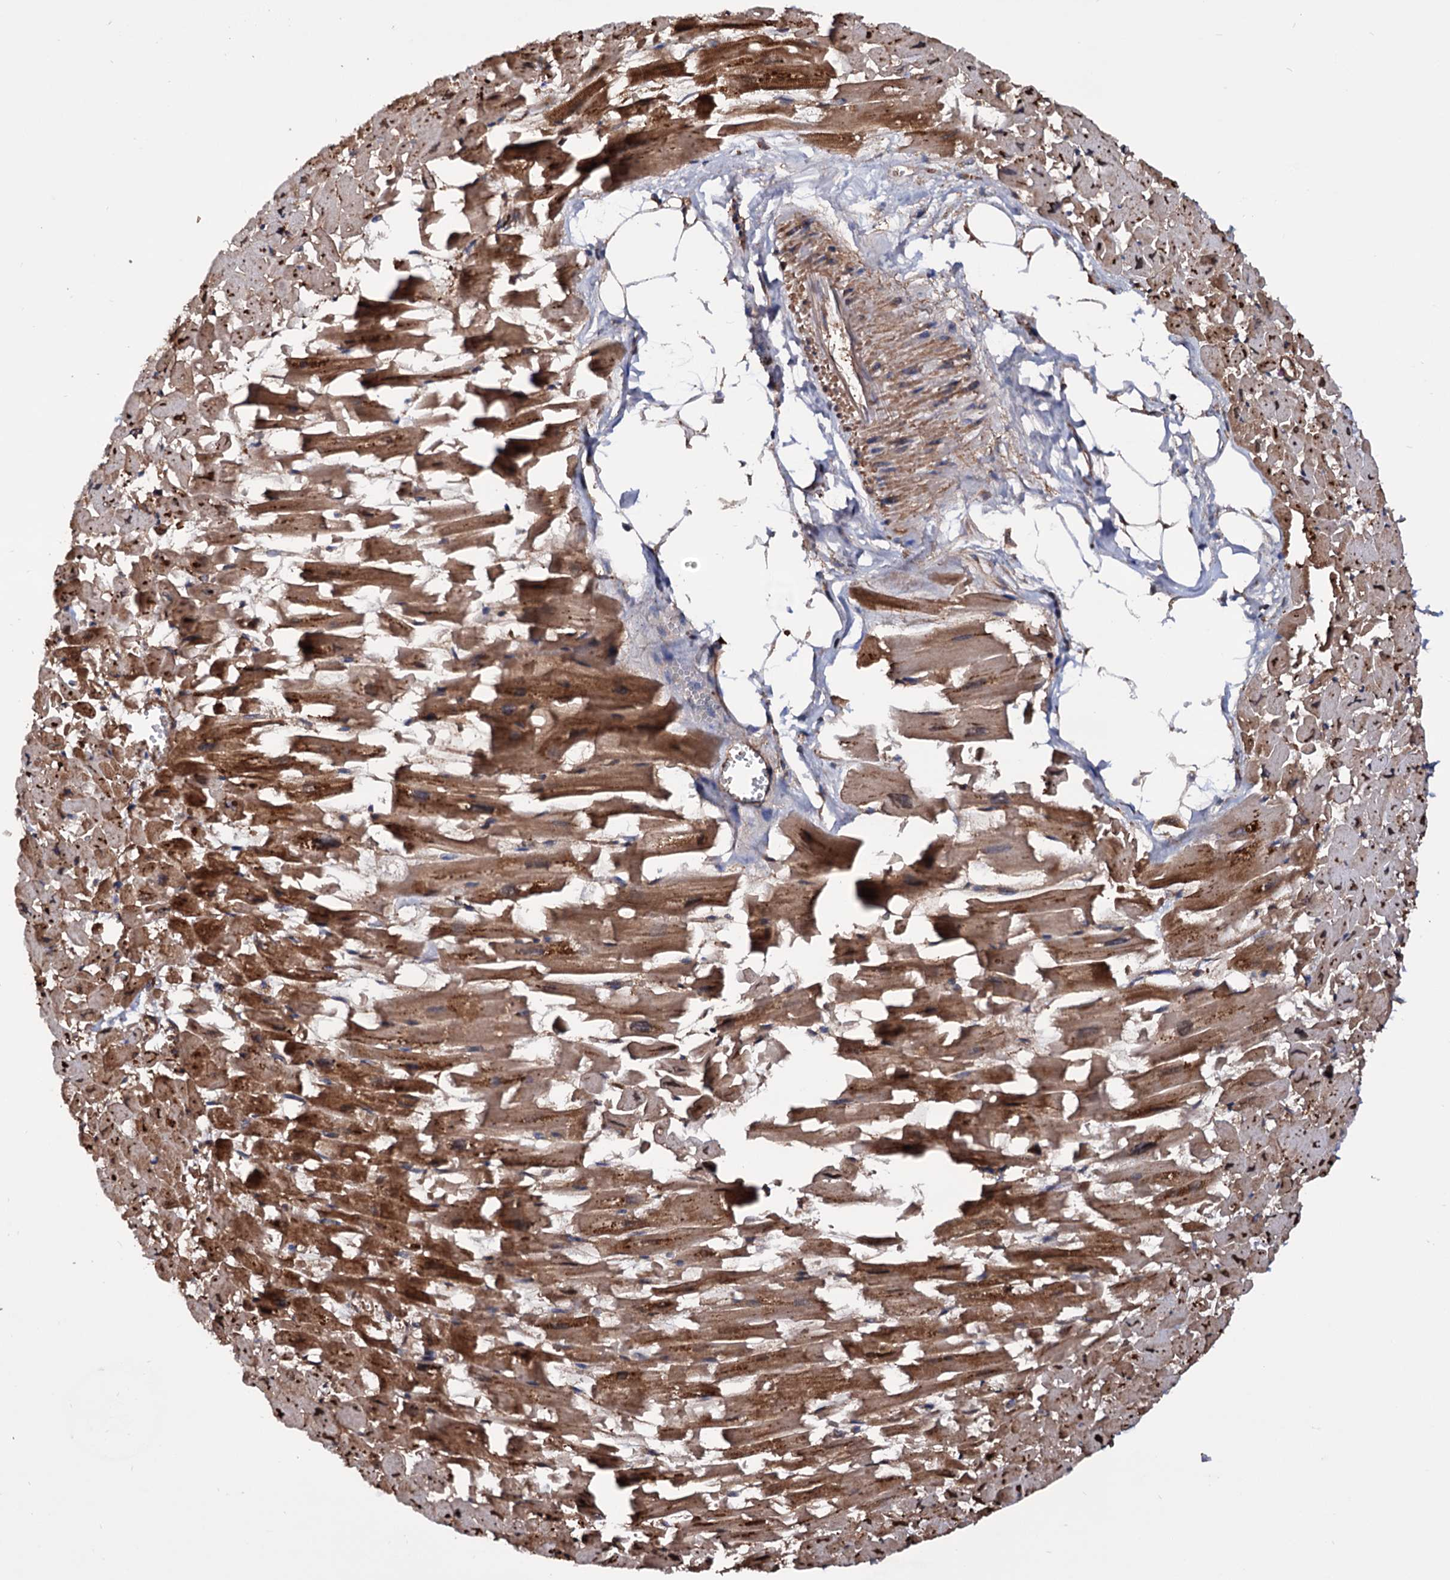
{"staining": {"intensity": "strong", "quantity": ">75%", "location": "cytoplasmic/membranous"}, "tissue": "heart muscle", "cell_type": "Cardiomyocytes", "image_type": "normal", "snomed": [{"axis": "morphology", "description": "Normal tissue, NOS"}, {"axis": "topography", "description": "Heart"}], "caption": "Immunohistochemistry image of normal human heart muscle stained for a protein (brown), which exhibits high levels of strong cytoplasmic/membranous expression in about >75% of cardiomyocytes.", "gene": "MRPL42", "patient": {"sex": "female", "age": 64}}